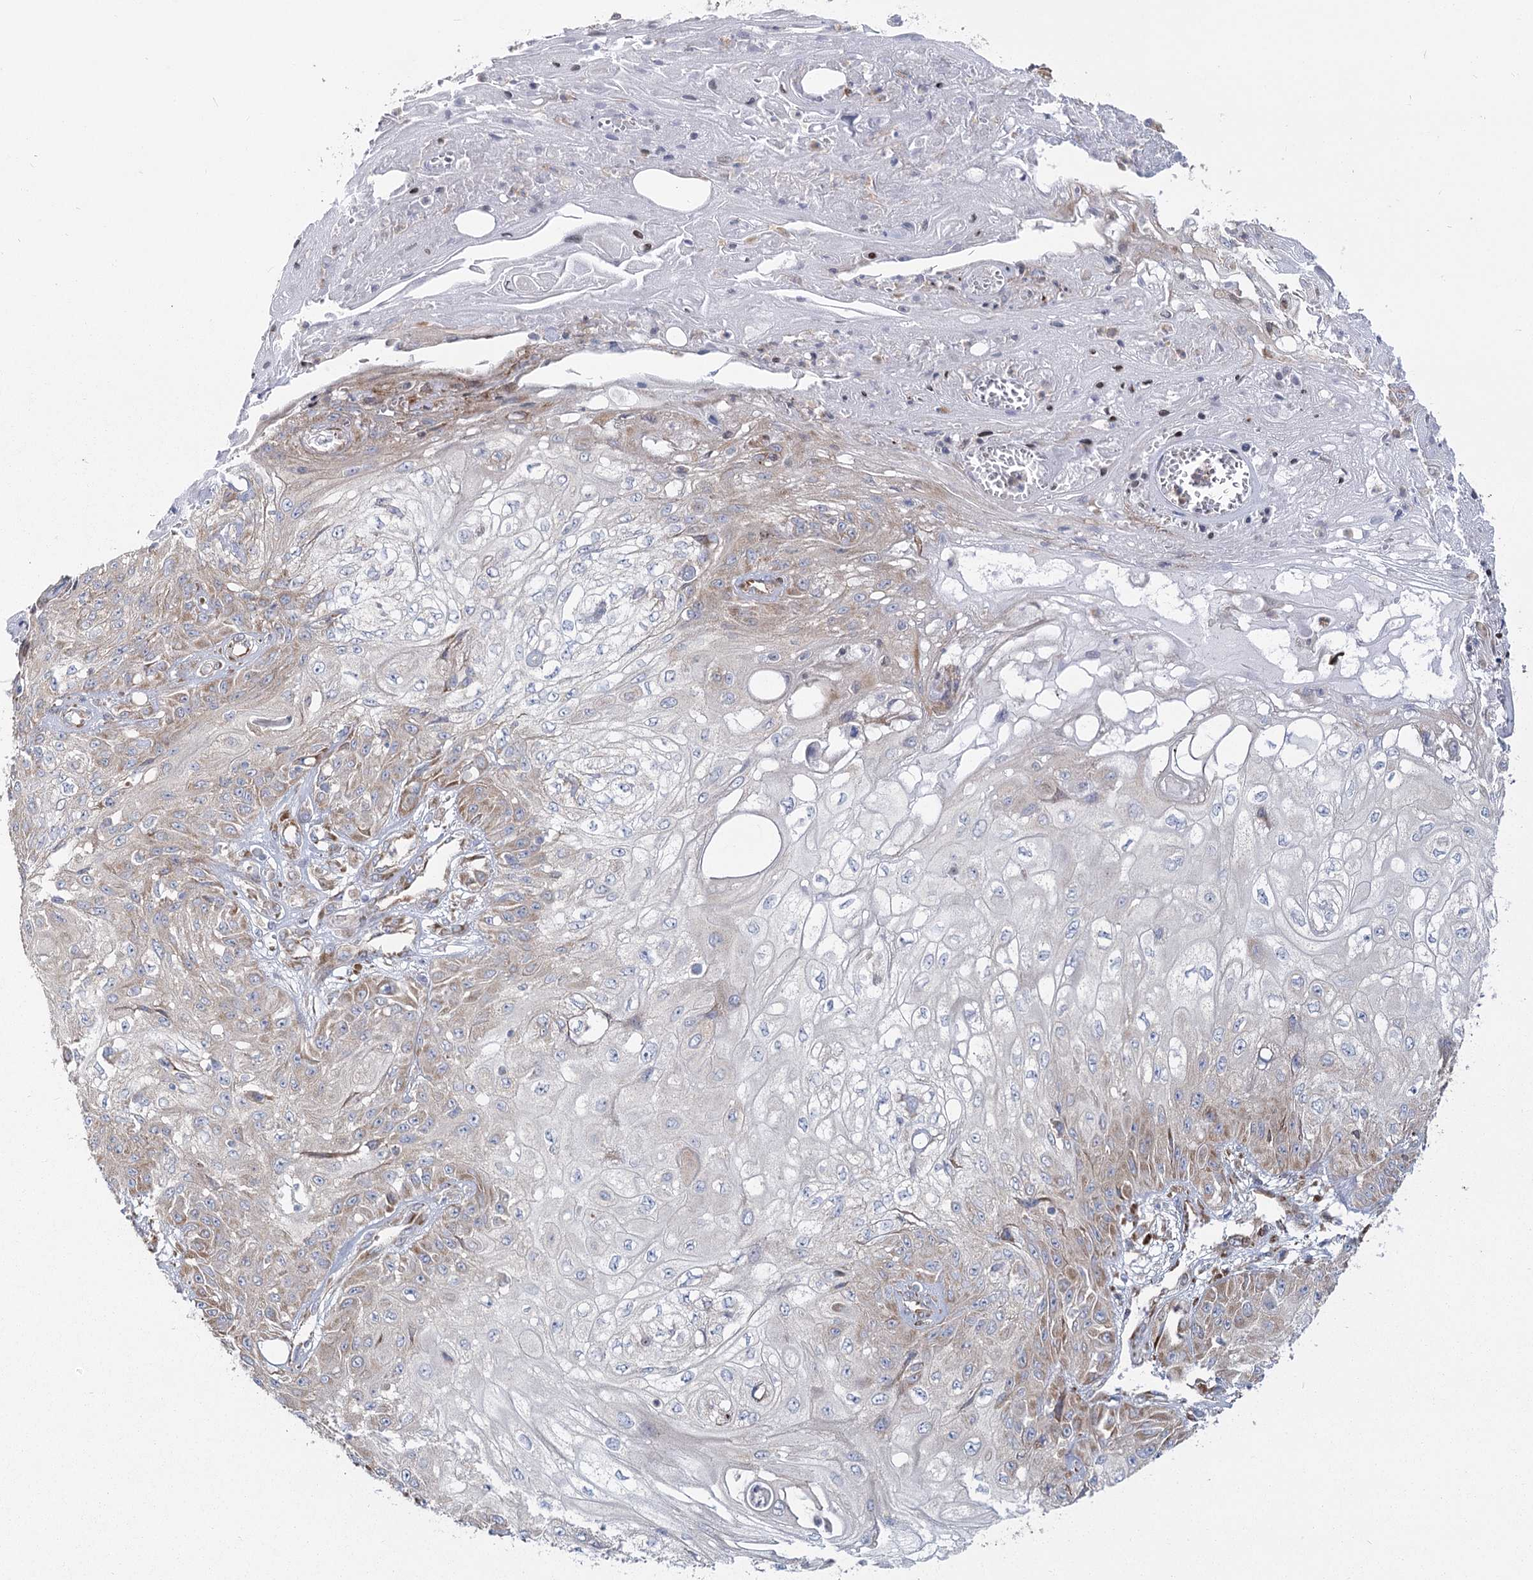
{"staining": {"intensity": "weak", "quantity": "25%-75%", "location": "cytoplasmic/membranous"}, "tissue": "skin cancer", "cell_type": "Tumor cells", "image_type": "cancer", "snomed": [{"axis": "morphology", "description": "Squamous cell carcinoma, NOS"}, {"axis": "morphology", "description": "Squamous cell carcinoma, metastatic, NOS"}, {"axis": "topography", "description": "Skin"}, {"axis": "topography", "description": "Lymph node"}], "caption": "The histopathology image reveals a brown stain indicating the presence of a protein in the cytoplasmic/membranous of tumor cells in skin squamous cell carcinoma.", "gene": "HARS2", "patient": {"sex": "male", "age": 75}}